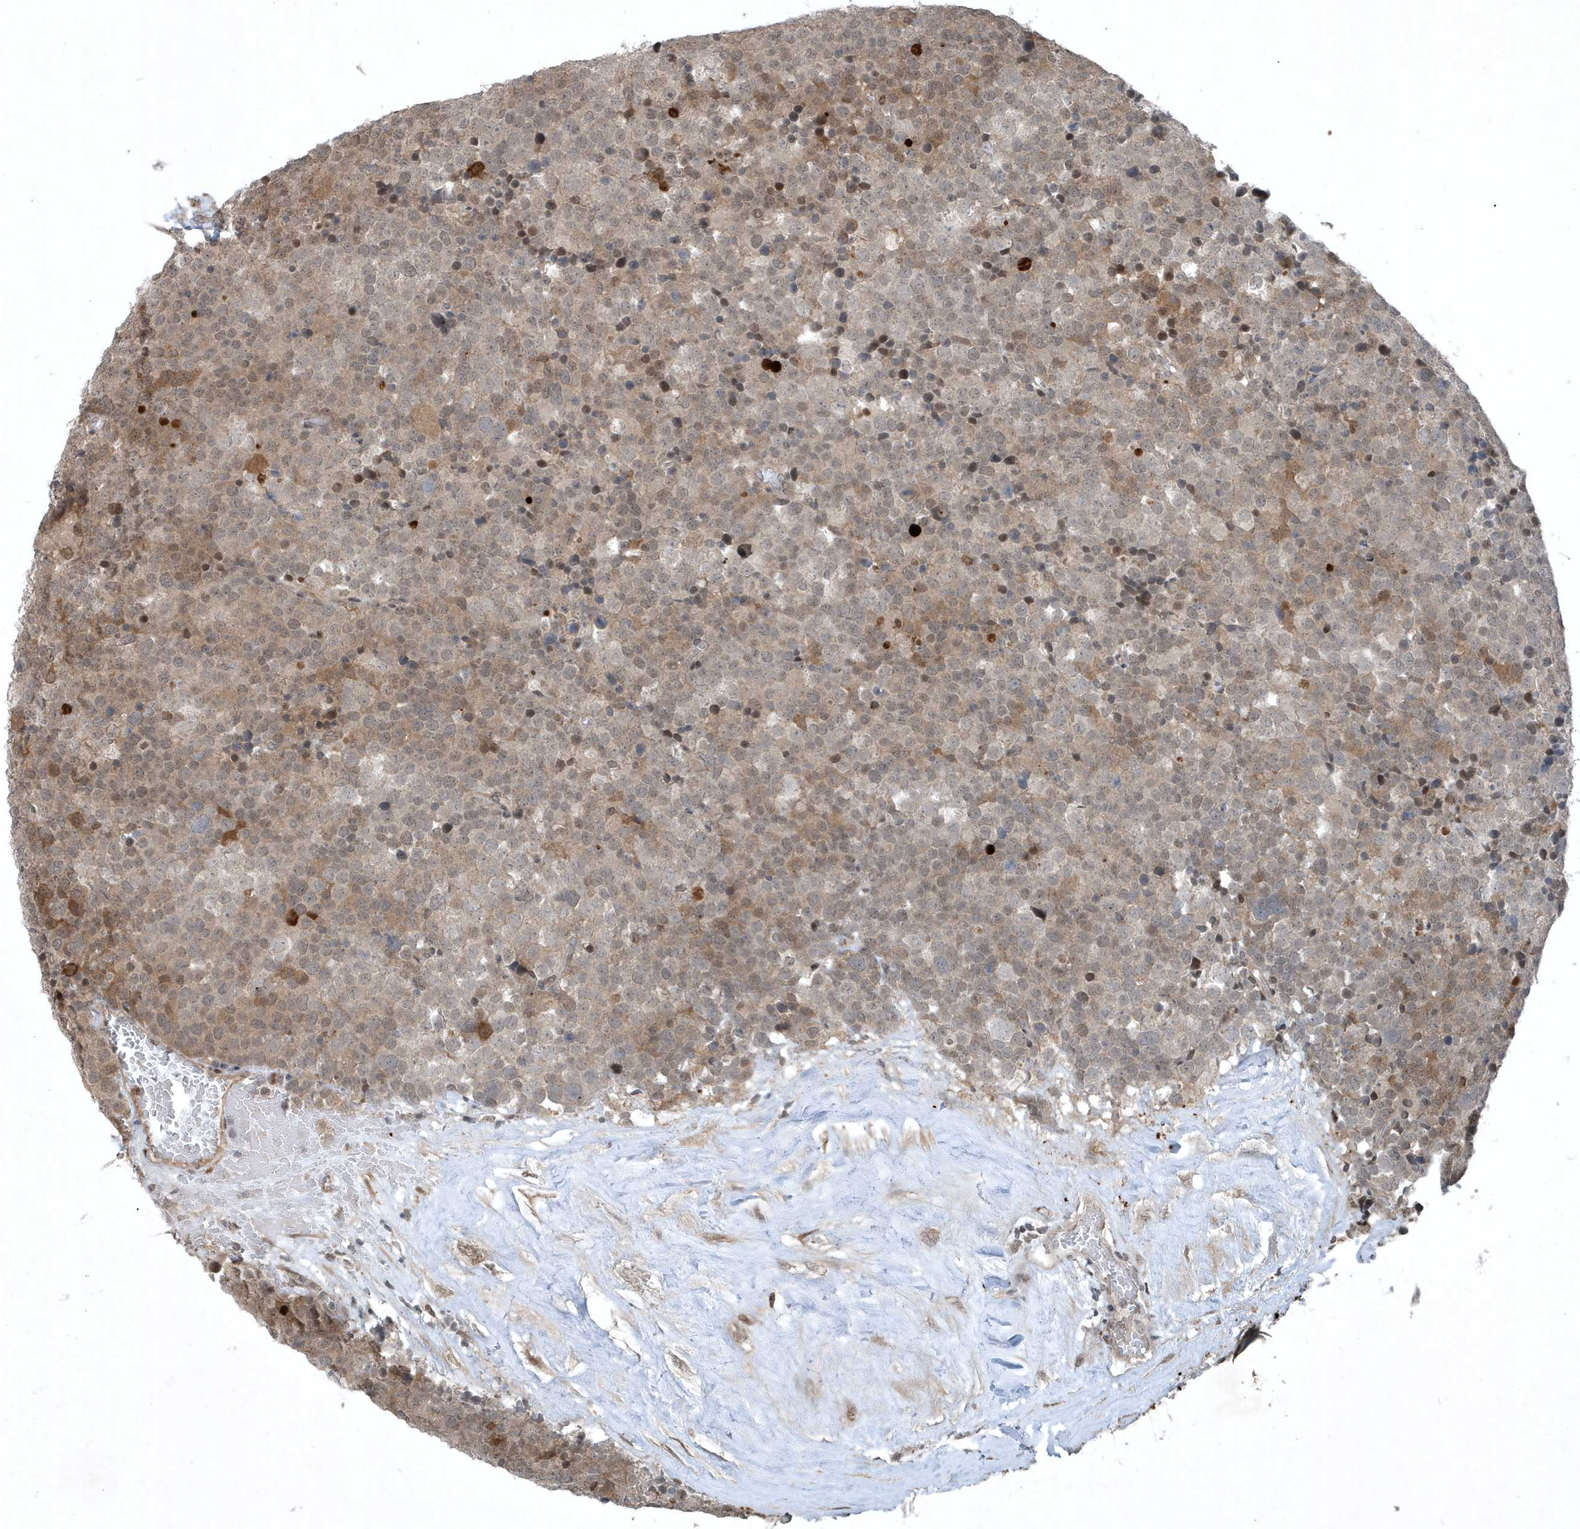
{"staining": {"intensity": "moderate", "quantity": "<25%", "location": "cytoplasmic/membranous,nuclear"}, "tissue": "testis cancer", "cell_type": "Tumor cells", "image_type": "cancer", "snomed": [{"axis": "morphology", "description": "Seminoma, NOS"}, {"axis": "topography", "description": "Testis"}], "caption": "Testis cancer (seminoma) tissue shows moderate cytoplasmic/membranous and nuclear positivity in about <25% of tumor cells The staining was performed using DAB to visualize the protein expression in brown, while the nuclei were stained in blue with hematoxylin (Magnification: 20x).", "gene": "HSPA1A", "patient": {"sex": "male", "age": 71}}